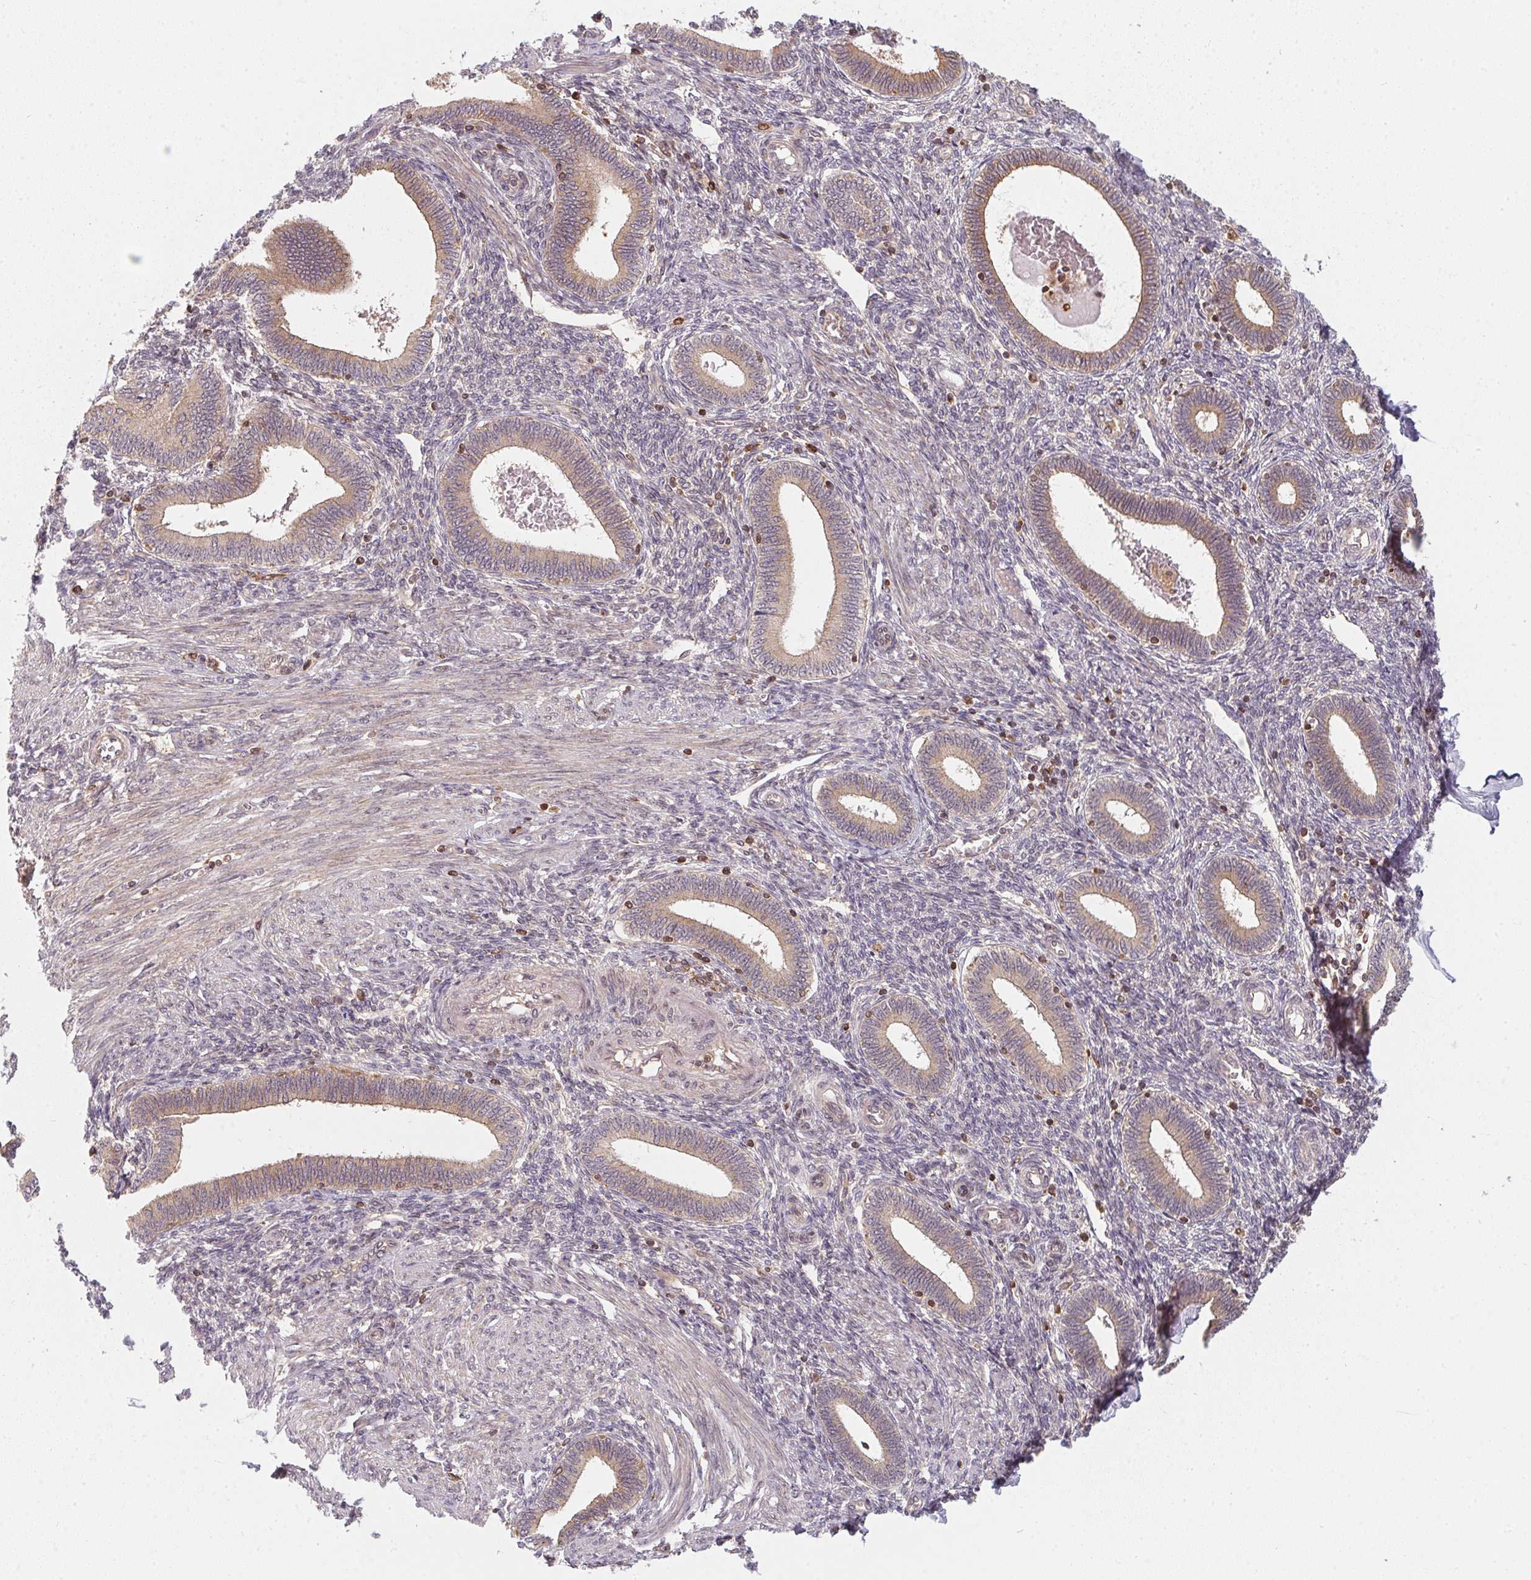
{"staining": {"intensity": "negative", "quantity": "none", "location": "none"}, "tissue": "endometrium", "cell_type": "Cells in endometrial stroma", "image_type": "normal", "snomed": [{"axis": "morphology", "description": "Normal tissue, NOS"}, {"axis": "topography", "description": "Endometrium"}], "caption": "DAB immunohistochemical staining of benign human endometrium displays no significant positivity in cells in endometrial stroma. Brightfield microscopy of IHC stained with DAB (brown) and hematoxylin (blue), captured at high magnification.", "gene": "ANKRD13A", "patient": {"sex": "female", "age": 42}}